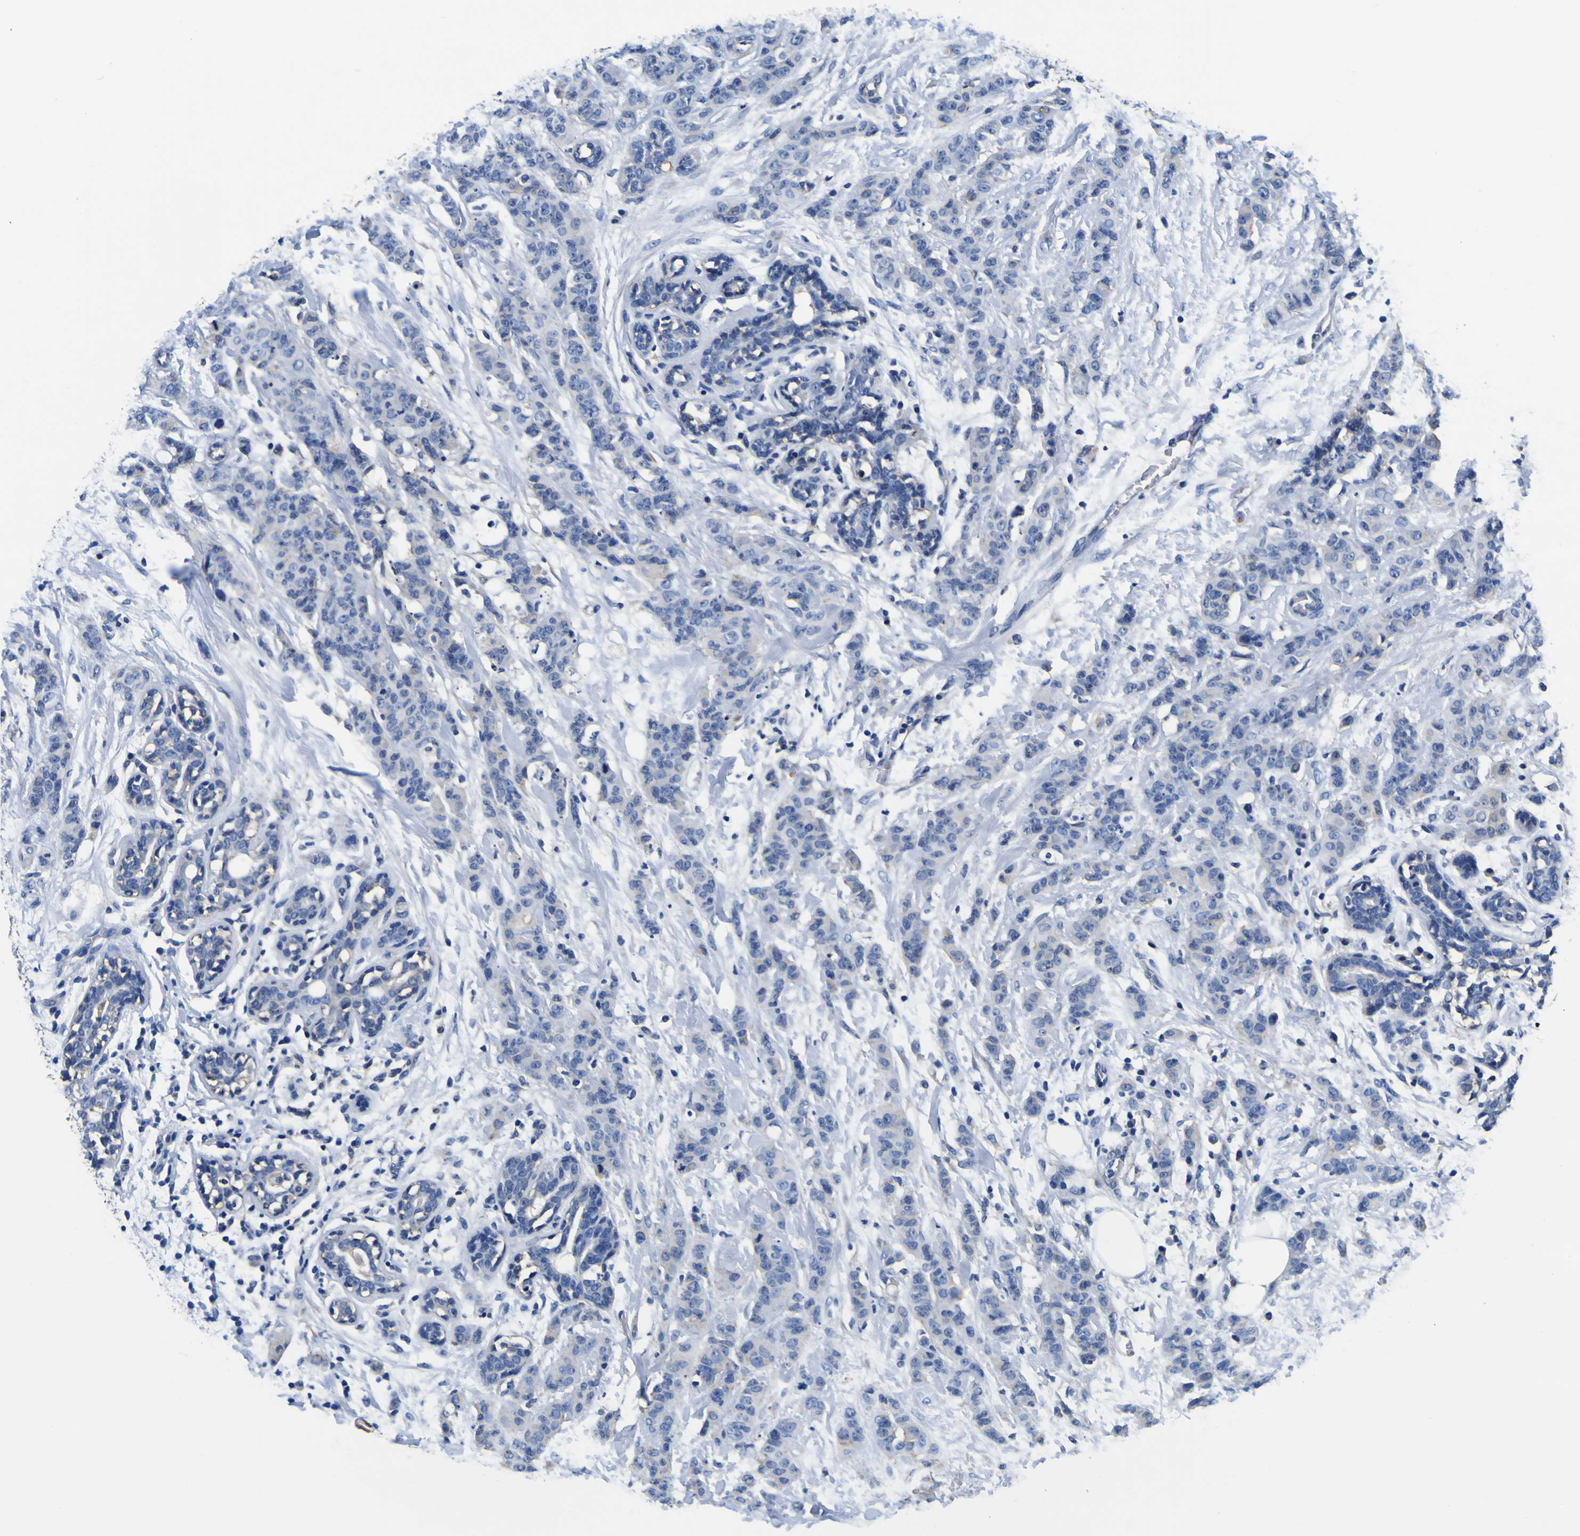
{"staining": {"intensity": "moderate", "quantity": "<25%", "location": "cytoplasmic/membranous"}, "tissue": "breast cancer", "cell_type": "Tumor cells", "image_type": "cancer", "snomed": [{"axis": "morphology", "description": "Normal tissue, NOS"}, {"axis": "morphology", "description": "Duct carcinoma"}, {"axis": "topography", "description": "Breast"}], "caption": "Infiltrating ductal carcinoma (breast) stained for a protein (brown) exhibits moderate cytoplasmic/membranous positive positivity in about <25% of tumor cells.", "gene": "PXDN", "patient": {"sex": "female", "age": 40}}